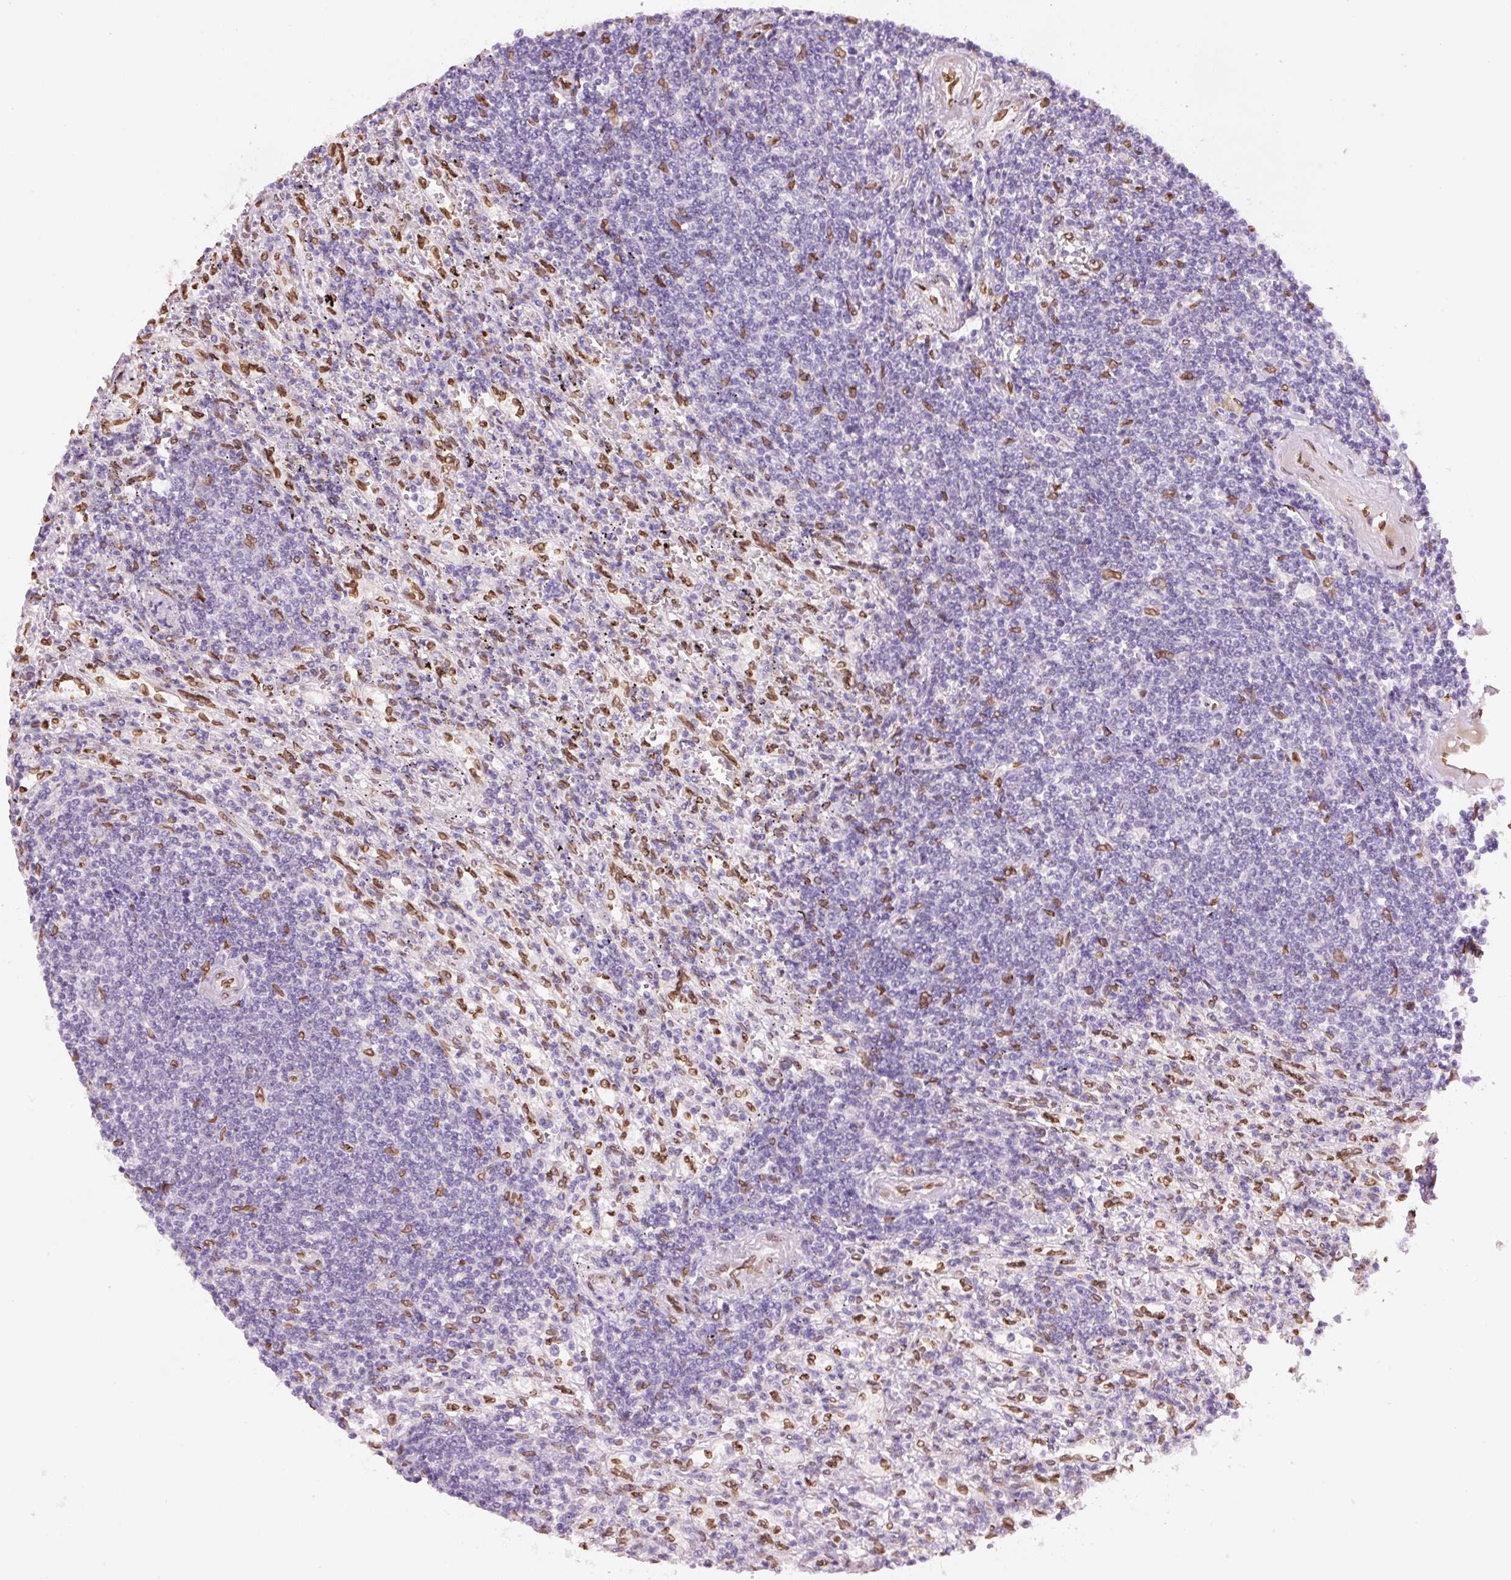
{"staining": {"intensity": "negative", "quantity": "none", "location": "none"}, "tissue": "lymphoma", "cell_type": "Tumor cells", "image_type": "cancer", "snomed": [{"axis": "morphology", "description": "Malignant lymphoma, non-Hodgkin's type, Low grade"}, {"axis": "topography", "description": "Spleen"}], "caption": "A photomicrograph of lymphoma stained for a protein demonstrates no brown staining in tumor cells.", "gene": "ZNF224", "patient": {"sex": "male", "age": 76}}